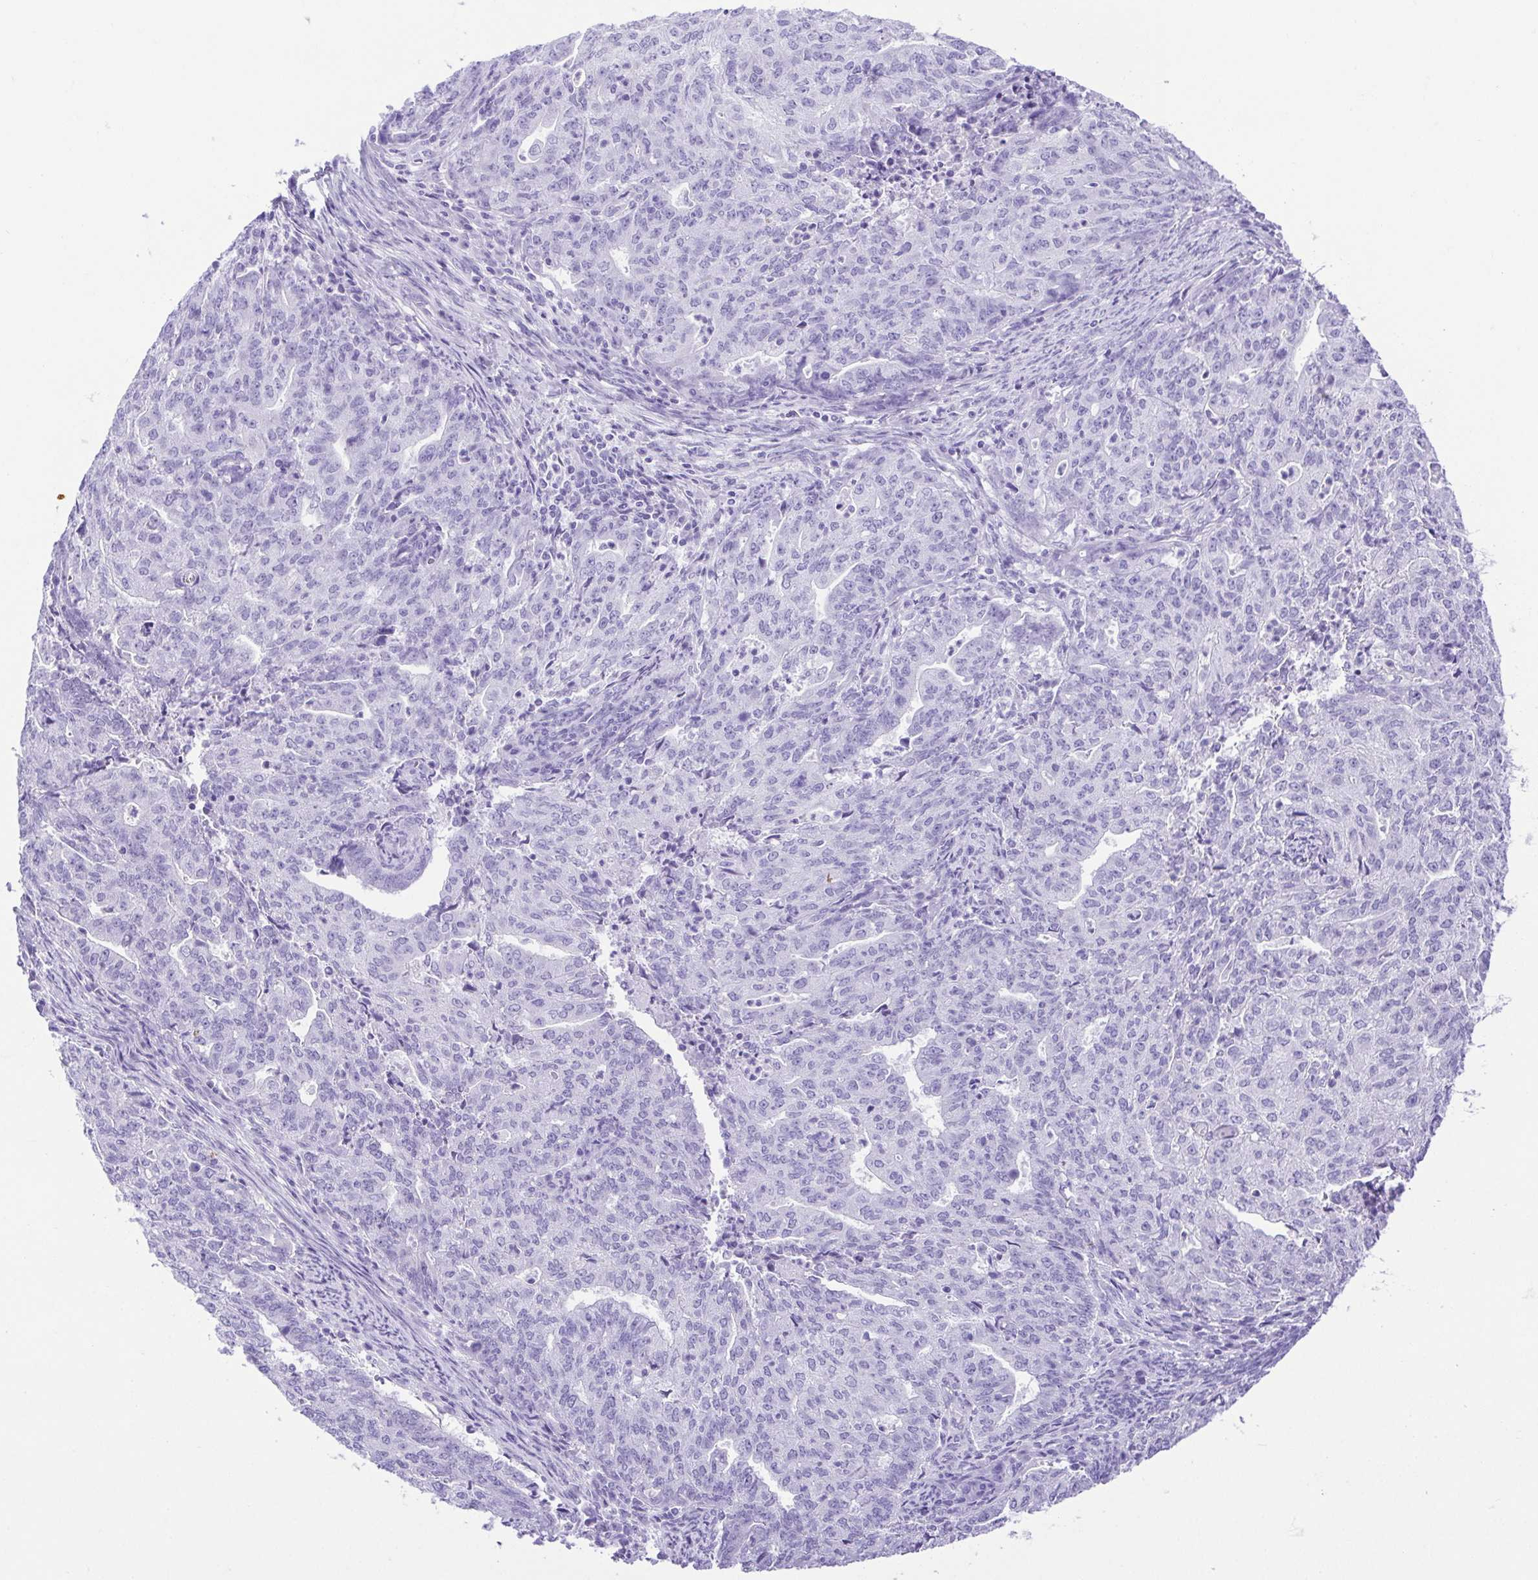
{"staining": {"intensity": "negative", "quantity": "none", "location": "none"}, "tissue": "endometrial cancer", "cell_type": "Tumor cells", "image_type": "cancer", "snomed": [{"axis": "morphology", "description": "Adenocarcinoma, NOS"}, {"axis": "topography", "description": "Endometrium"}], "caption": "IHC image of human endometrial cancer stained for a protein (brown), which reveals no positivity in tumor cells.", "gene": "CDSN", "patient": {"sex": "female", "age": 82}}